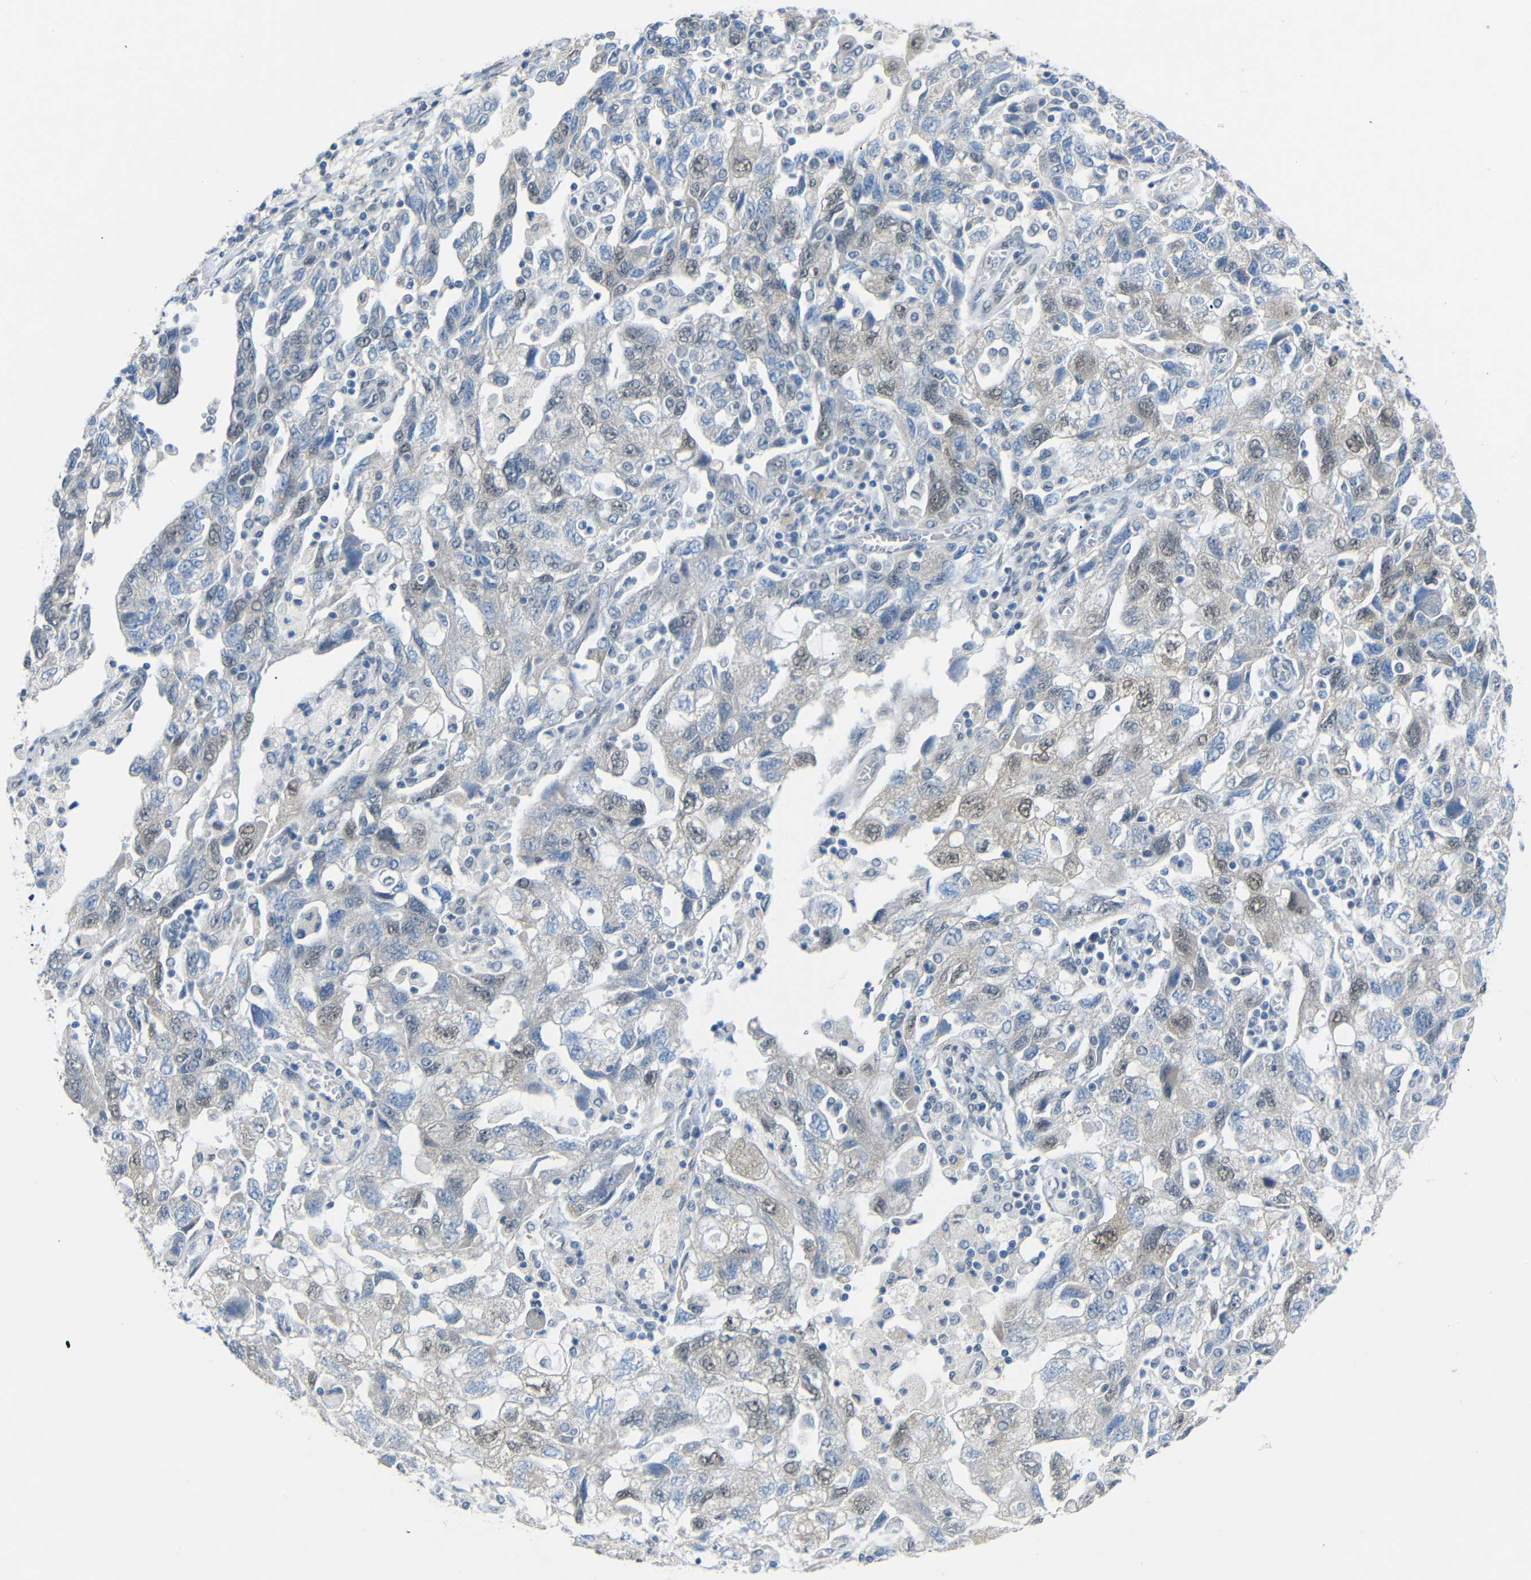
{"staining": {"intensity": "weak", "quantity": "<25%", "location": "nuclear"}, "tissue": "ovarian cancer", "cell_type": "Tumor cells", "image_type": "cancer", "snomed": [{"axis": "morphology", "description": "Carcinoma, NOS"}, {"axis": "morphology", "description": "Cystadenocarcinoma, serous, NOS"}, {"axis": "topography", "description": "Ovary"}], "caption": "A histopathology image of human ovarian cancer is negative for staining in tumor cells.", "gene": "GPR158", "patient": {"sex": "female", "age": 69}}